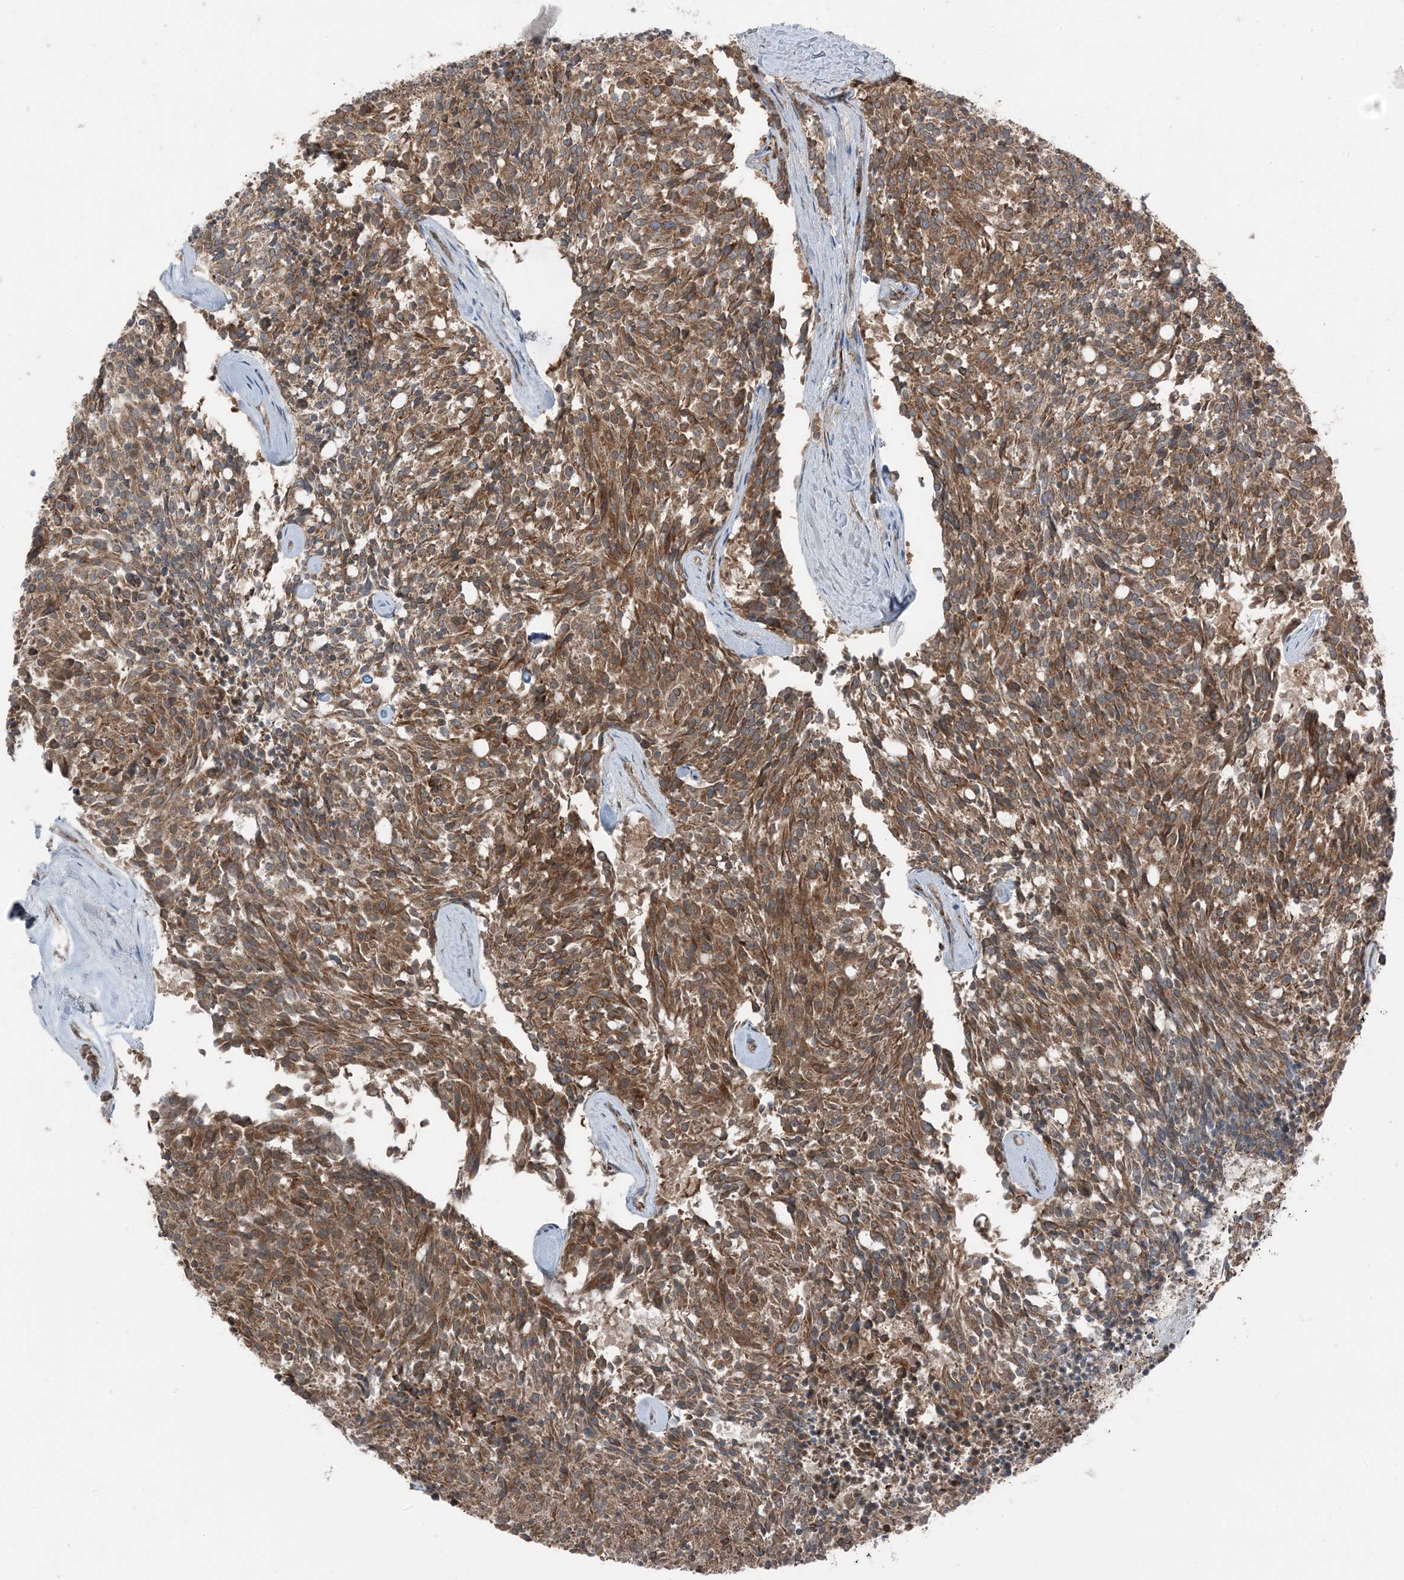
{"staining": {"intensity": "moderate", "quantity": ">75%", "location": "cytoplasmic/membranous"}, "tissue": "carcinoid", "cell_type": "Tumor cells", "image_type": "cancer", "snomed": [{"axis": "morphology", "description": "Carcinoid, malignant, NOS"}, {"axis": "topography", "description": "Pancreas"}], "caption": "Protein expression analysis of human carcinoid reveals moderate cytoplasmic/membranous positivity in about >75% of tumor cells.", "gene": "RAB3GAP1", "patient": {"sex": "female", "age": 54}}